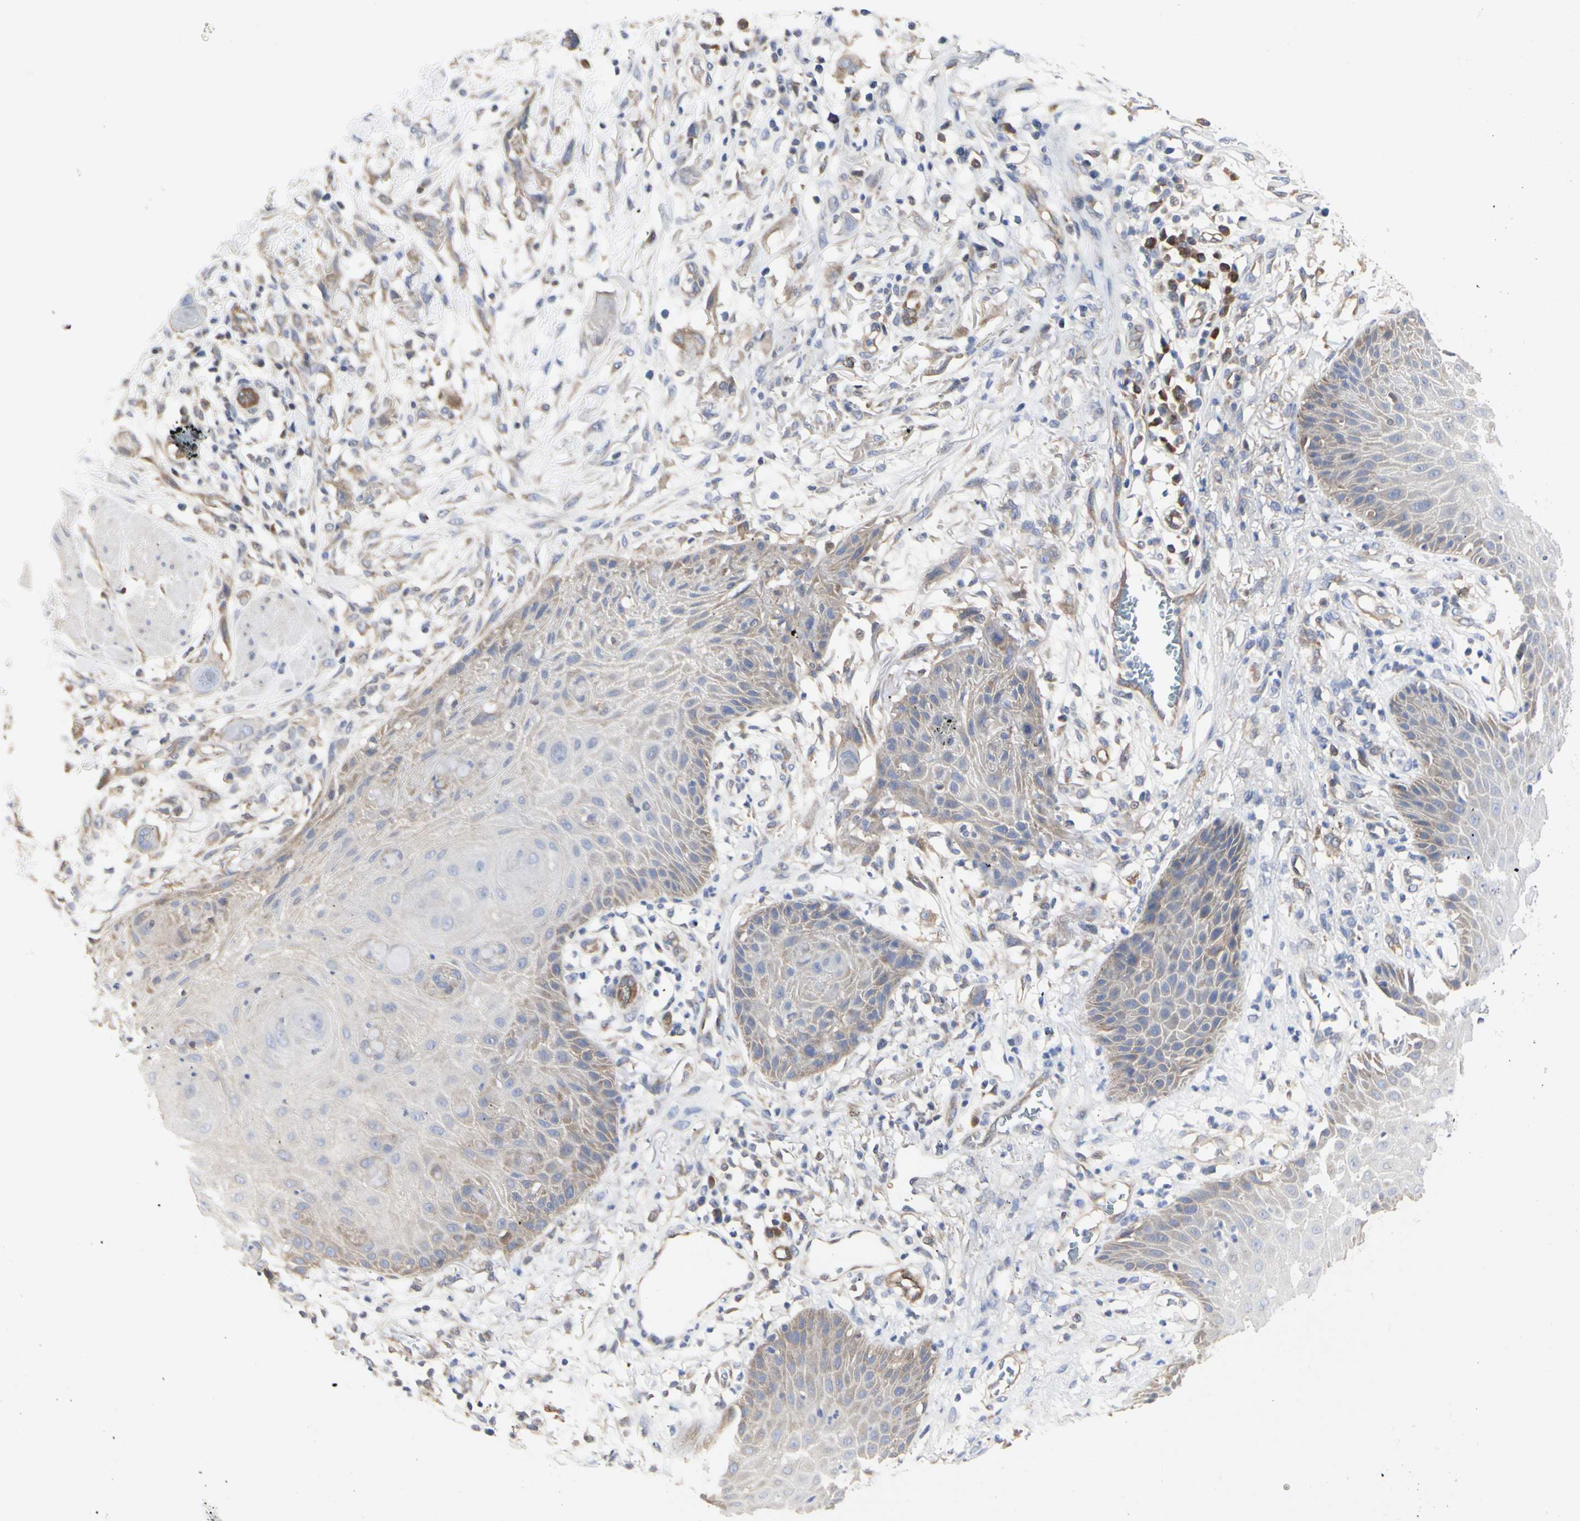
{"staining": {"intensity": "weak", "quantity": "25%-75%", "location": "cytoplasmic/membranous"}, "tissue": "skin cancer", "cell_type": "Tumor cells", "image_type": "cancer", "snomed": [{"axis": "morphology", "description": "Normal tissue, NOS"}, {"axis": "morphology", "description": "Squamous cell carcinoma, NOS"}, {"axis": "topography", "description": "Skin"}], "caption": "Human skin cancer stained with a protein marker displays weak staining in tumor cells.", "gene": "C3orf52", "patient": {"sex": "female", "age": 59}}